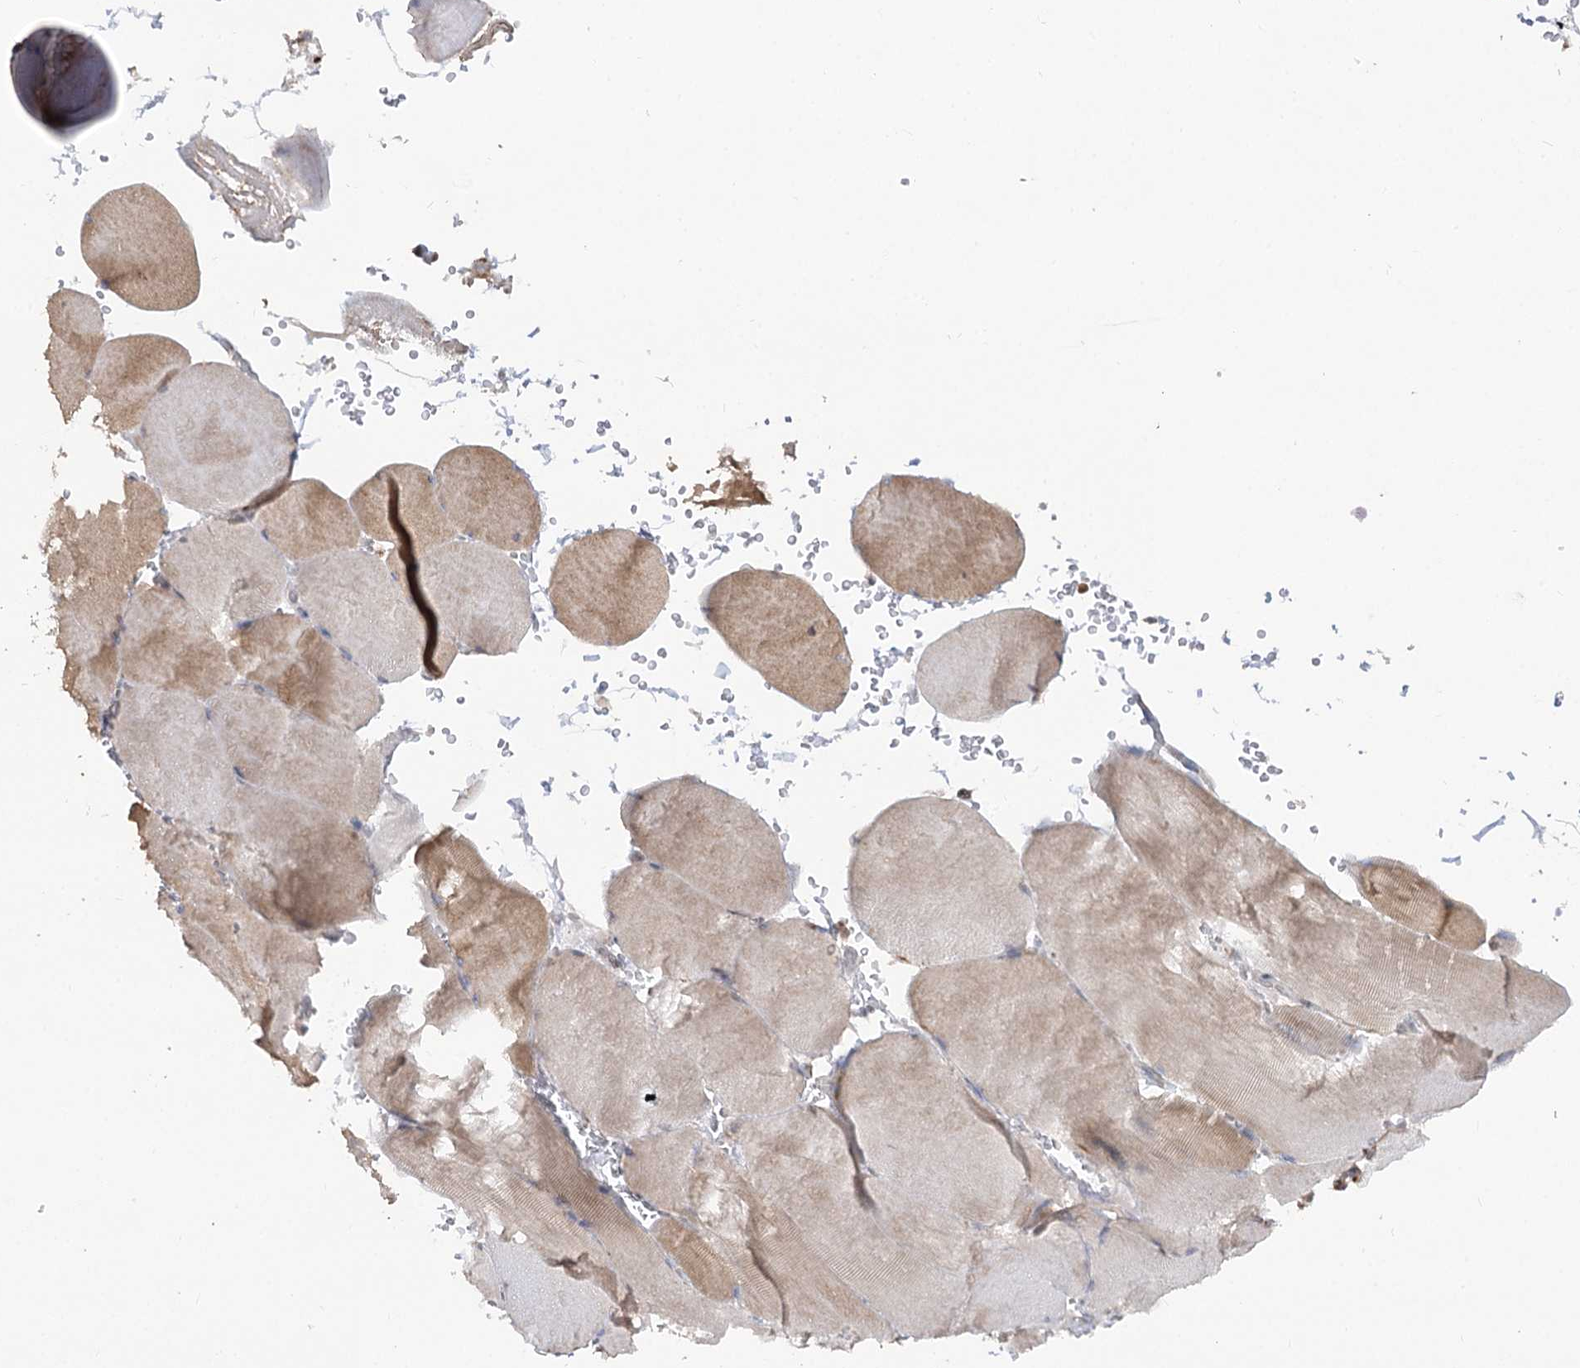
{"staining": {"intensity": "moderate", "quantity": "<25%", "location": "cytoplasmic/membranous"}, "tissue": "skeletal muscle", "cell_type": "Myocytes", "image_type": "normal", "snomed": [{"axis": "morphology", "description": "Normal tissue, NOS"}, {"axis": "topography", "description": "Skeletal muscle"}, {"axis": "topography", "description": "Head-Neck"}], "caption": "This image reveals immunohistochemistry staining of normal skeletal muscle, with low moderate cytoplasmic/membranous positivity in about <25% of myocytes.", "gene": "RUFY4", "patient": {"sex": "male", "age": 66}}